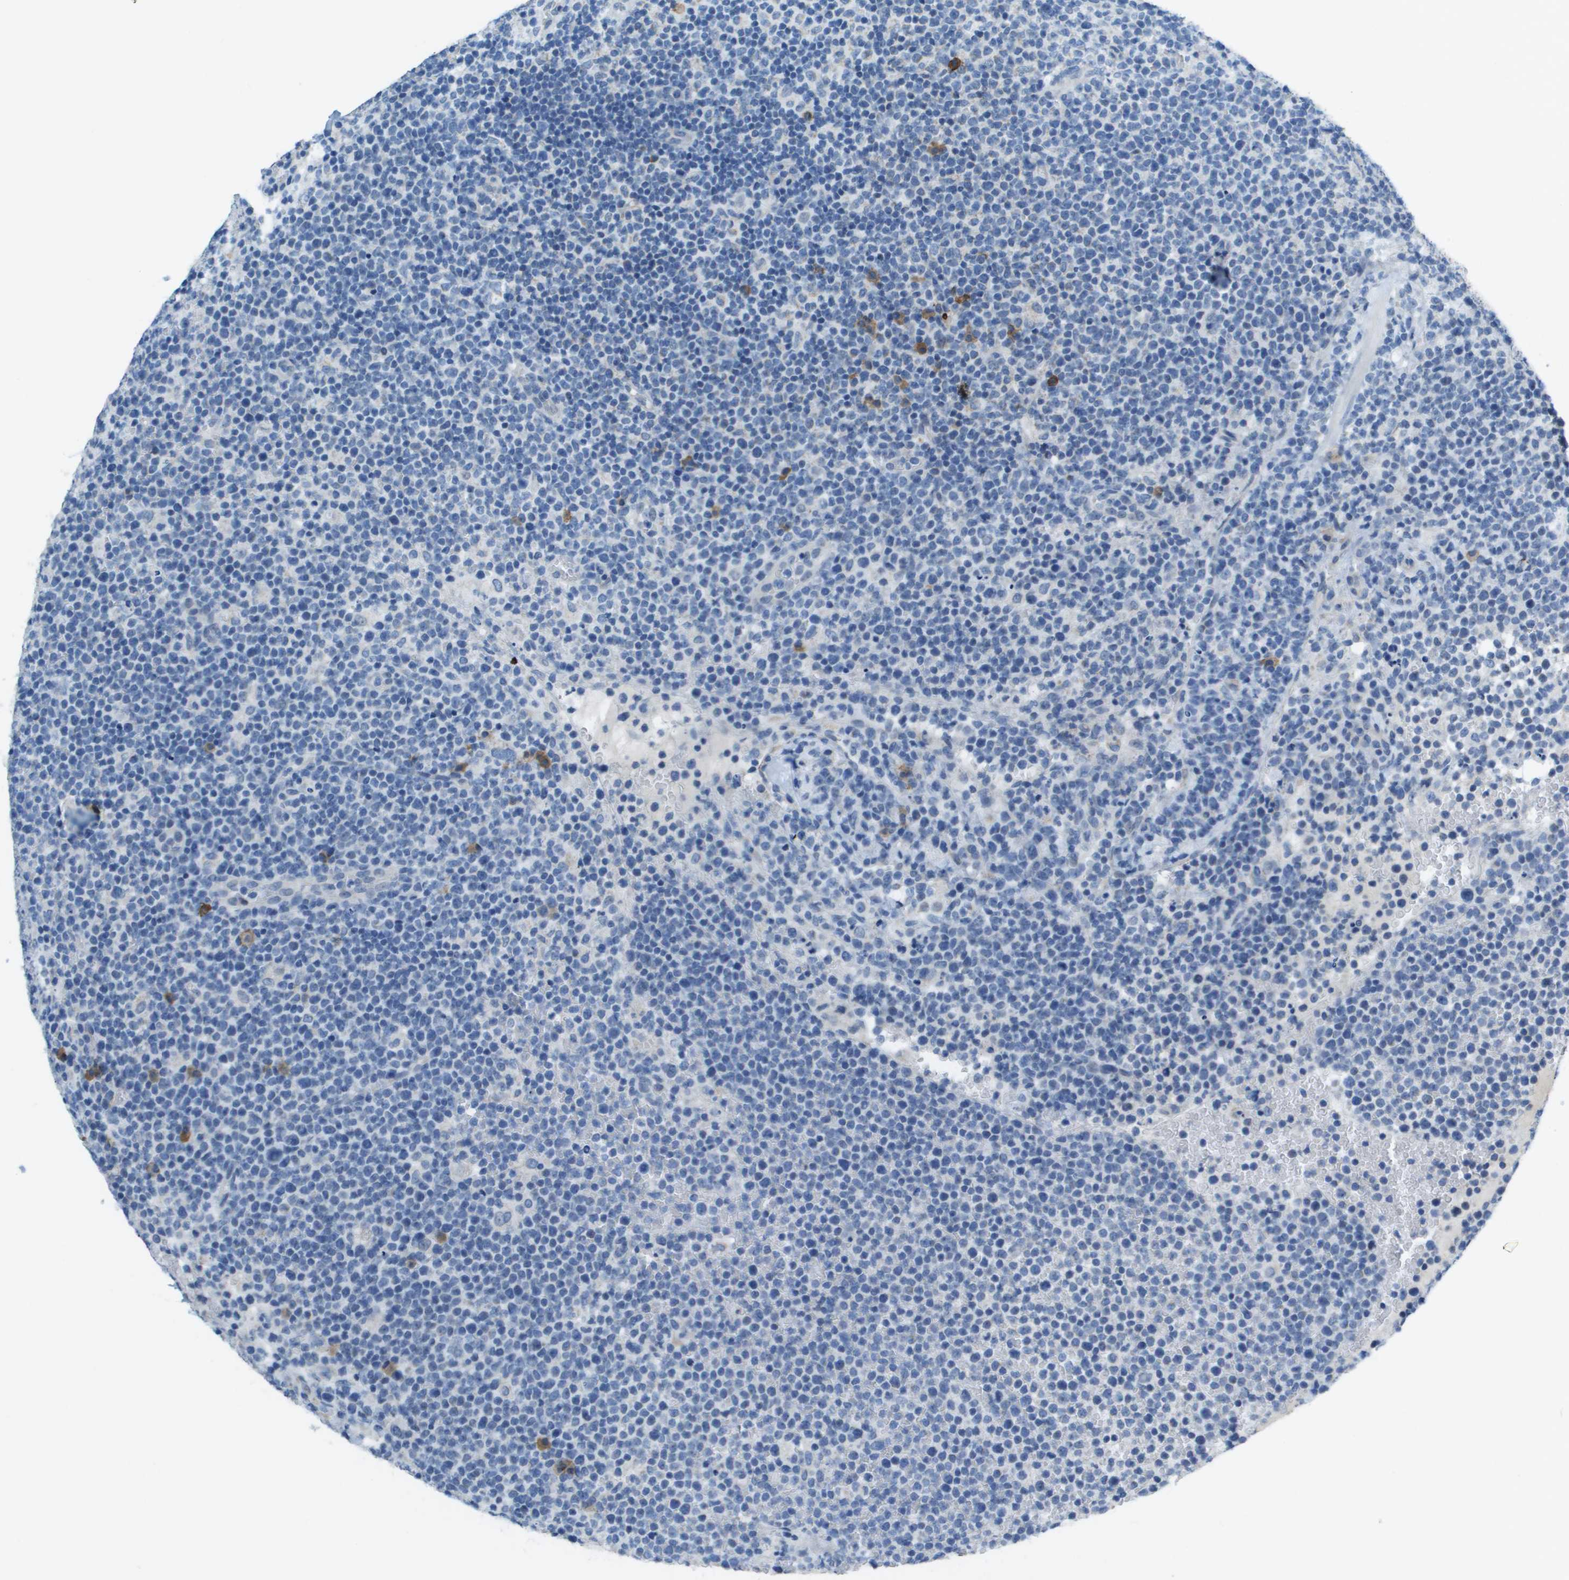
{"staining": {"intensity": "negative", "quantity": "none", "location": "none"}, "tissue": "lymphoma", "cell_type": "Tumor cells", "image_type": "cancer", "snomed": [{"axis": "morphology", "description": "Malignant lymphoma, non-Hodgkin's type, High grade"}, {"axis": "topography", "description": "Lymph node"}], "caption": "This is an IHC photomicrograph of high-grade malignant lymphoma, non-Hodgkin's type. There is no expression in tumor cells.", "gene": "SDC1", "patient": {"sex": "male", "age": 61}}